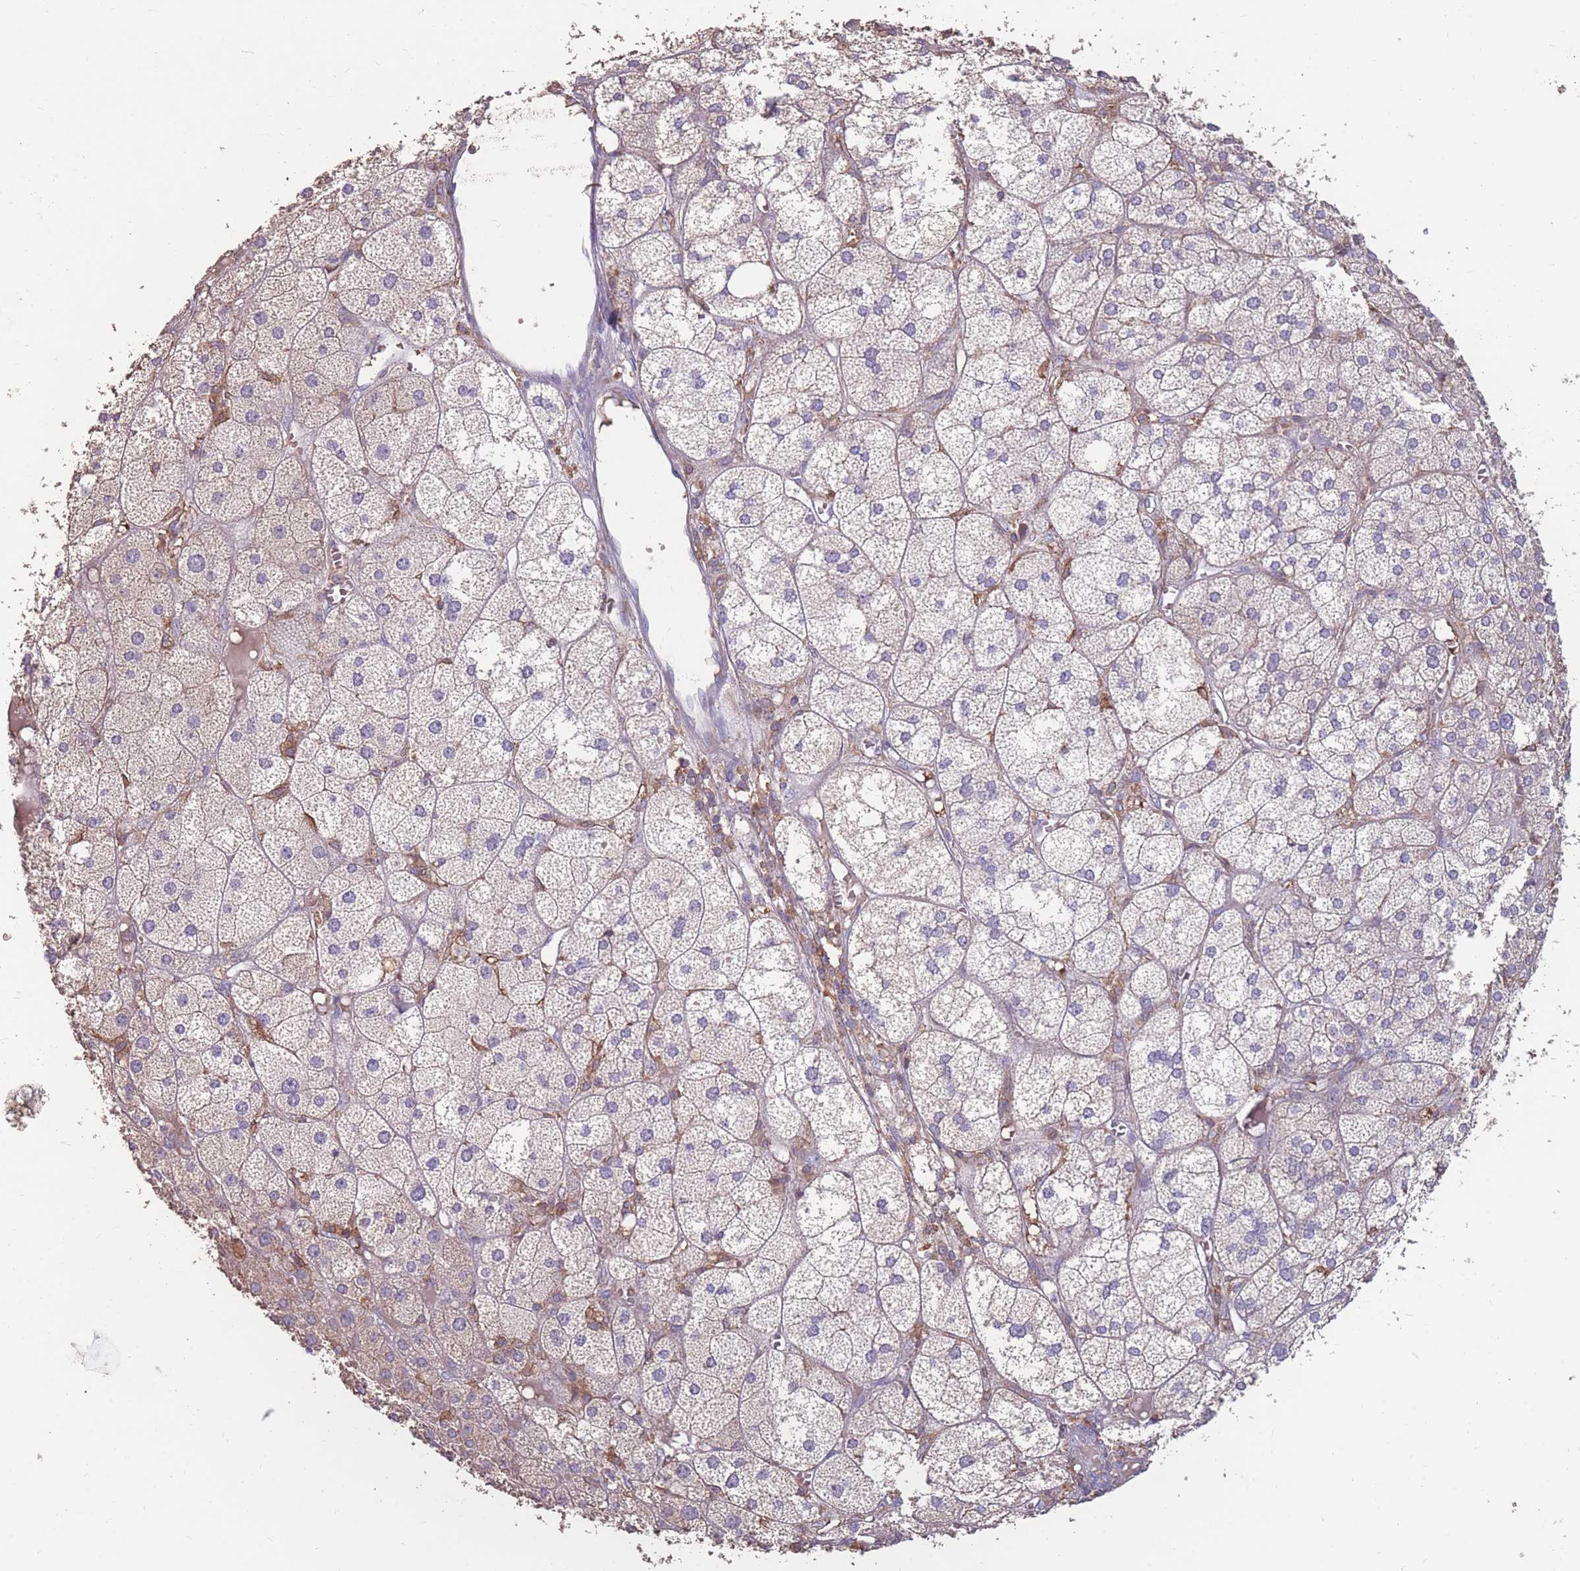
{"staining": {"intensity": "weak", "quantity": "25%-75%", "location": "cytoplasmic/membranous"}, "tissue": "adrenal gland", "cell_type": "Glandular cells", "image_type": "normal", "snomed": [{"axis": "morphology", "description": "Normal tissue, NOS"}, {"axis": "topography", "description": "Adrenal gland"}], "caption": "Normal adrenal gland reveals weak cytoplasmic/membranous expression in approximately 25%-75% of glandular cells, visualized by immunohistochemistry.", "gene": "CD33", "patient": {"sex": "female", "age": 61}}